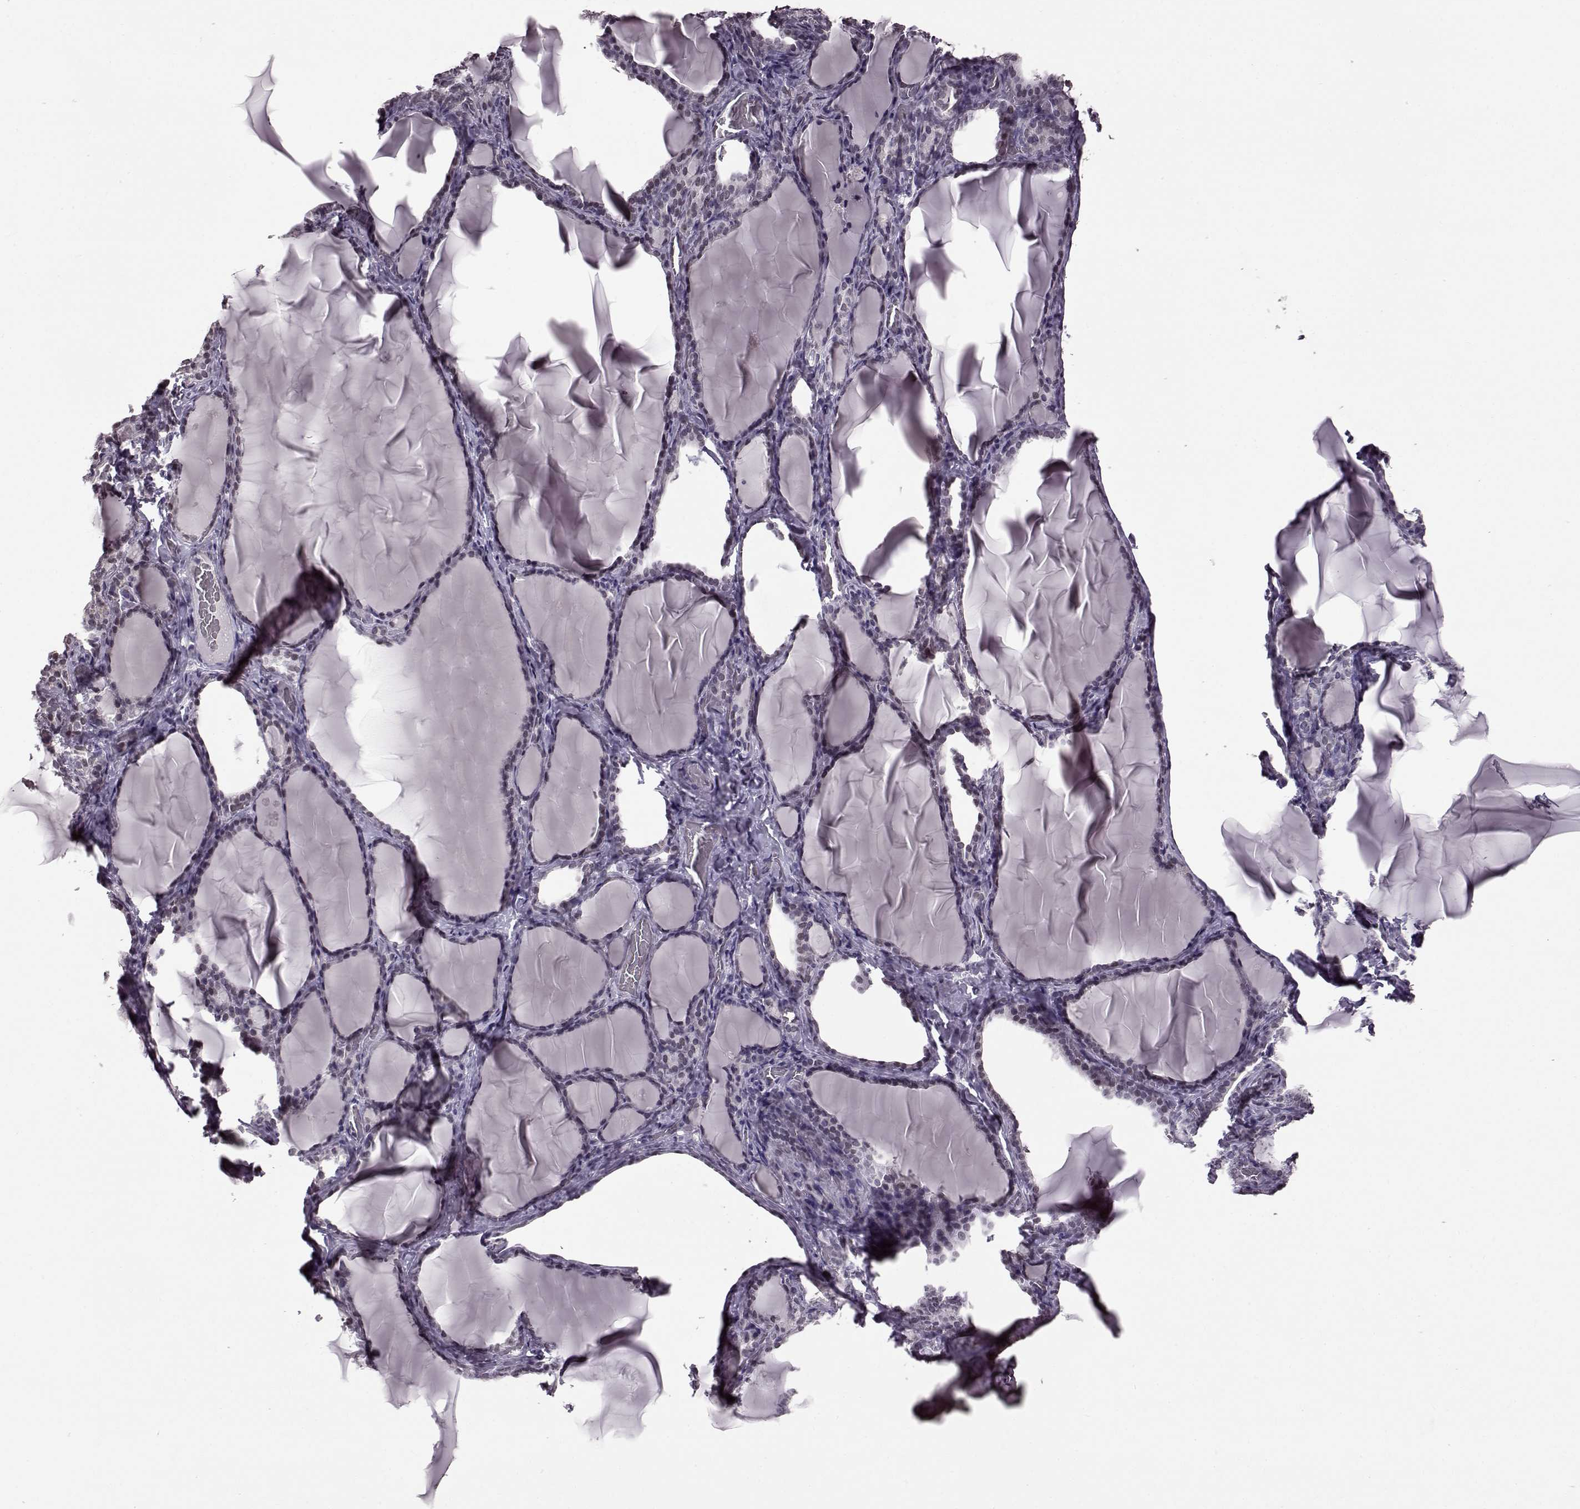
{"staining": {"intensity": "negative", "quantity": "none", "location": "none"}, "tissue": "thyroid gland", "cell_type": "Glandular cells", "image_type": "normal", "snomed": [{"axis": "morphology", "description": "Normal tissue, NOS"}, {"axis": "morphology", "description": "Hyperplasia, NOS"}, {"axis": "topography", "description": "Thyroid gland"}], "caption": "A high-resolution photomicrograph shows IHC staining of benign thyroid gland, which reveals no significant positivity in glandular cells.", "gene": "STX1A", "patient": {"sex": "female", "age": 27}}